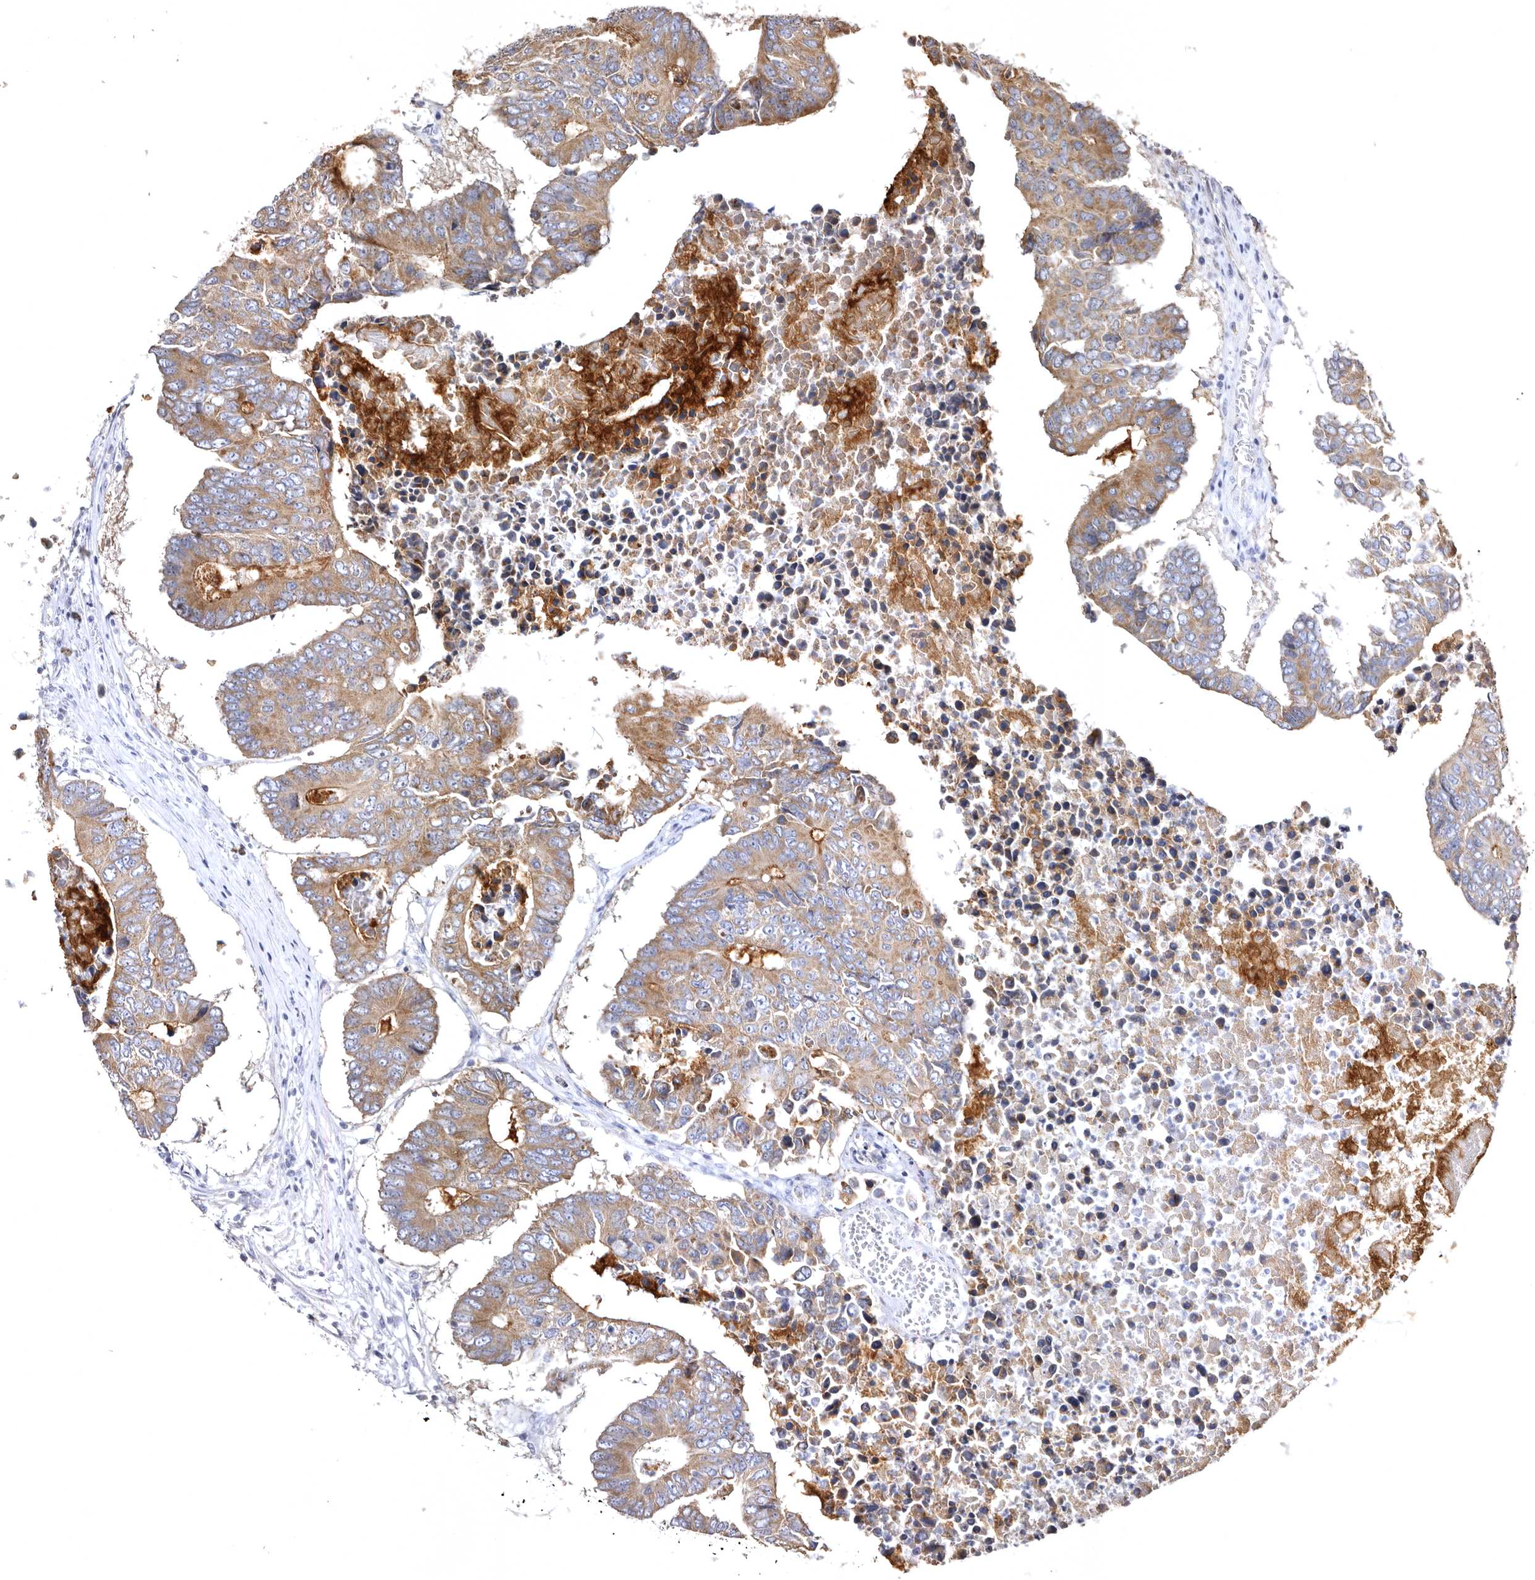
{"staining": {"intensity": "moderate", "quantity": ">75%", "location": "cytoplasmic/membranous"}, "tissue": "colorectal cancer", "cell_type": "Tumor cells", "image_type": "cancer", "snomed": [{"axis": "morphology", "description": "Adenocarcinoma, NOS"}, {"axis": "topography", "description": "Colon"}], "caption": "Protein analysis of adenocarcinoma (colorectal) tissue displays moderate cytoplasmic/membranous staining in about >75% of tumor cells. (brown staining indicates protein expression, while blue staining denotes nuclei).", "gene": "BAIAP2L1", "patient": {"sex": "male", "age": 87}}